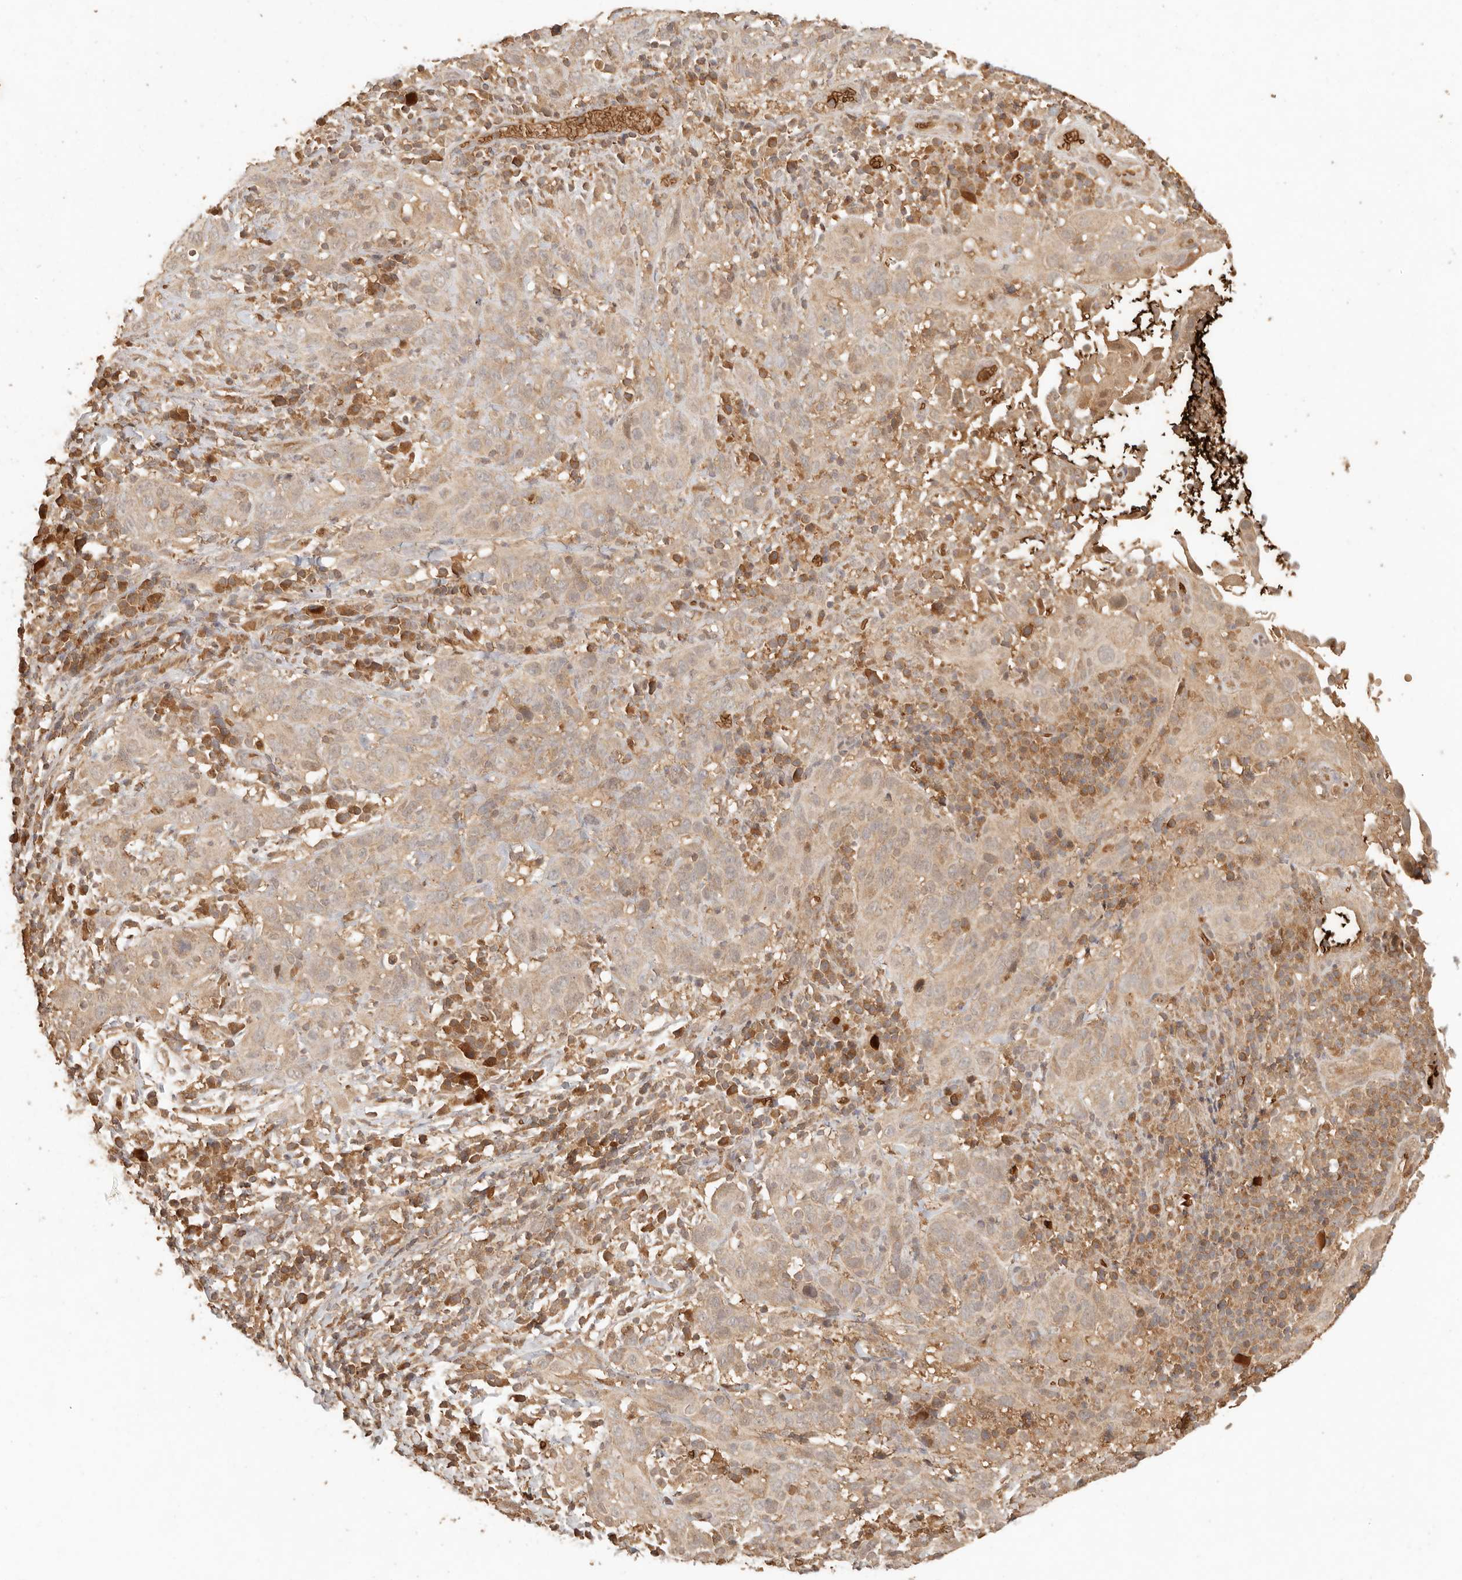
{"staining": {"intensity": "weak", "quantity": ">75%", "location": "cytoplasmic/membranous"}, "tissue": "cervical cancer", "cell_type": "Tumor cells", "image_type": "cancer", "snomed": [{"axis": "morphology", "description": "Squamous cell carcinoma, NOS"}, {"axis": "topography", "description": "Cervix"}], "caption": "Weak cytoplasmic/membranous protein positivity is identified in approximately >75% of tumor cells in cervical cancer.", "gene": "INTS11", "patient": {"sex": "female", "age": 46}}